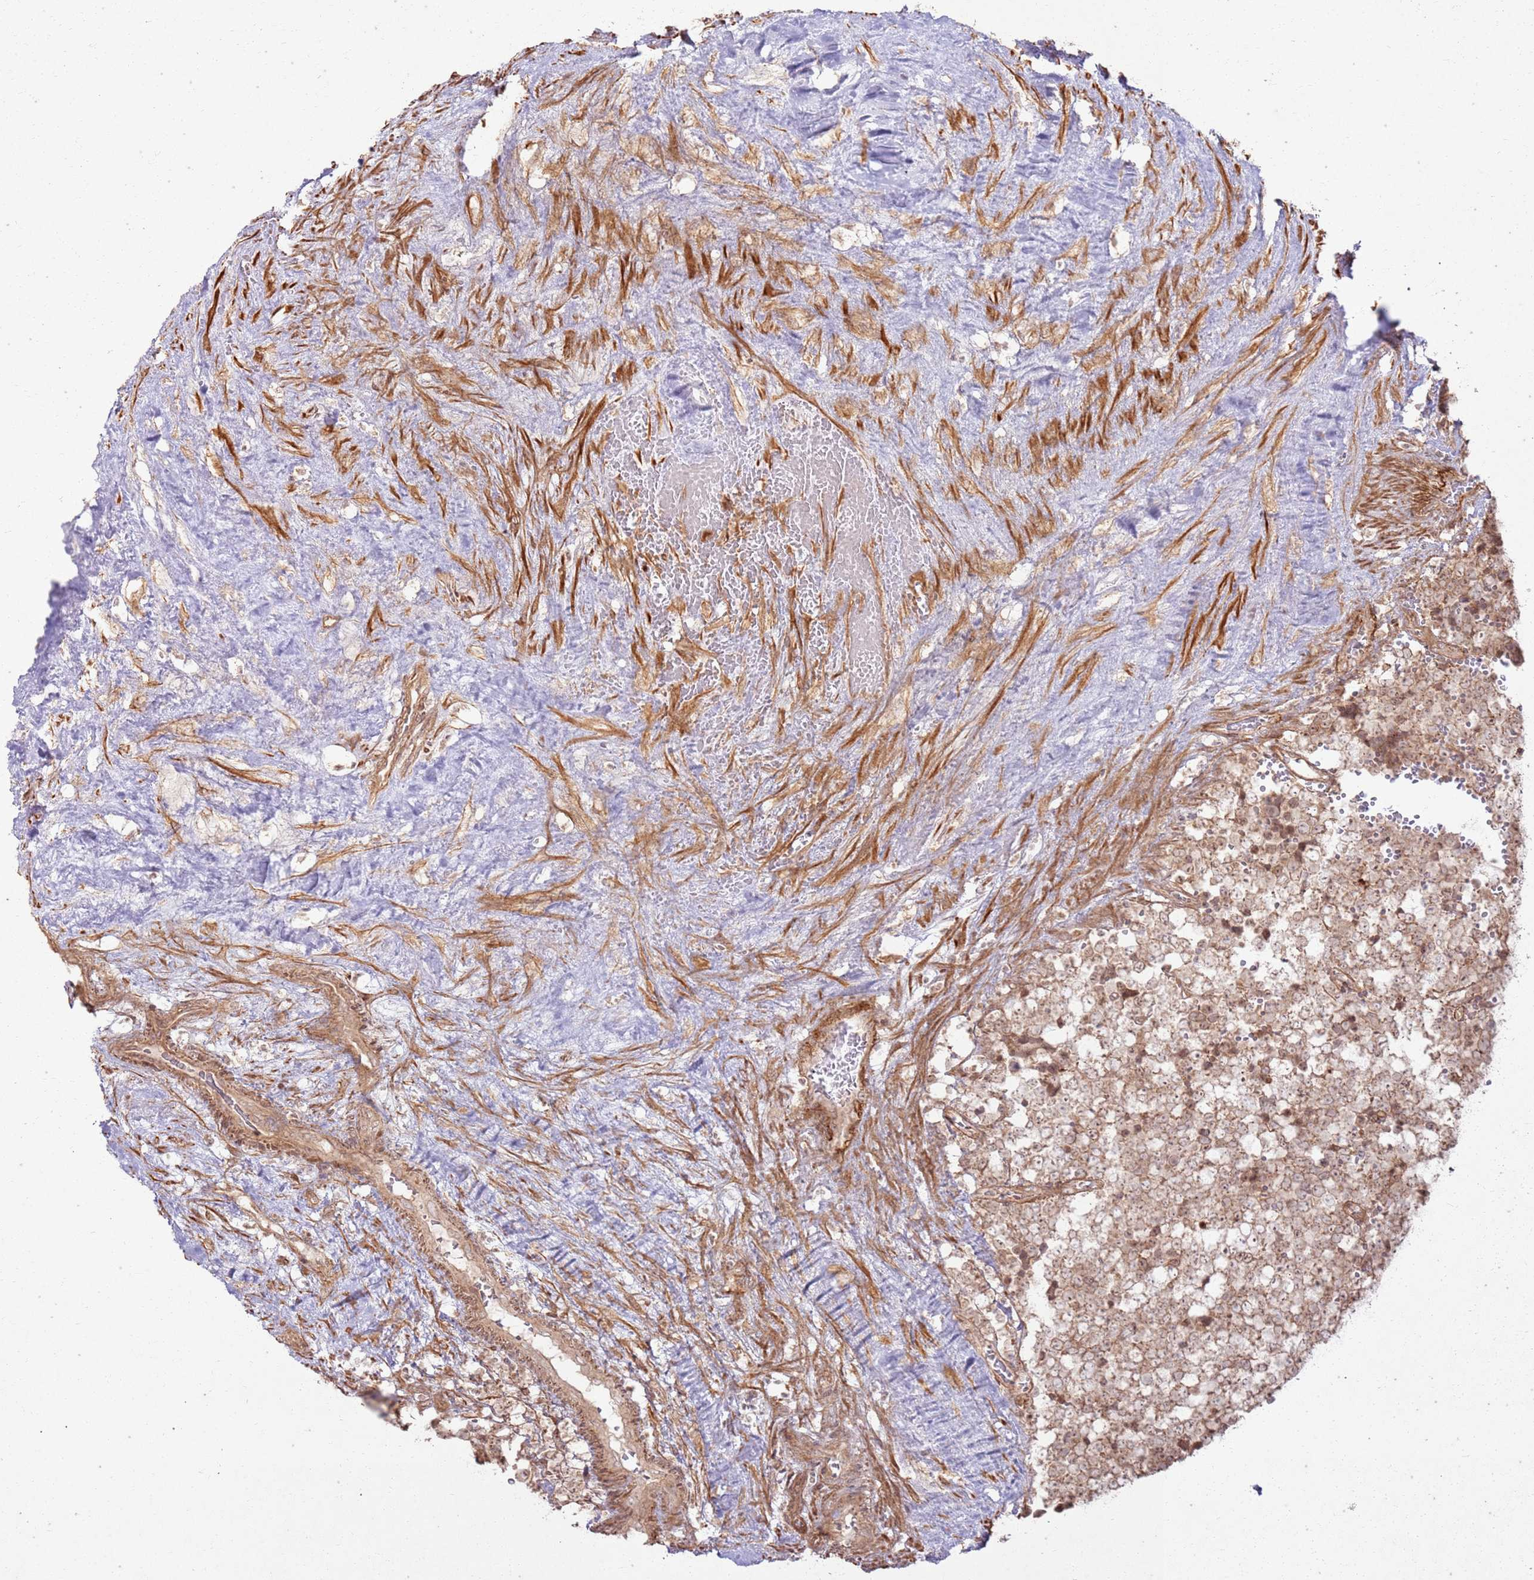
{"staining": {"intensity": "moderate", "quantity": ">75%", "location": "cytoplasmic/membranous,nuclear"}, "tissue": "testis cancer", "cell_type": "Tumor cells", "image_type": "cancer", "snomed": [{"axis": "morphology", "description": "Seminoma, NOS"}, {"axis": "topography", "description": "Testis"}], "caption": "IHC image of neoplastic tissue: seminoma (testis) stained using IHC reveals medium levels of moderate protein expression localized specifically in the cytoplasmic/membranous and nuclear of tumor cells, appearing as a cytoplasmic/membranous and nuclear brown color.", "gene": "ZNF623", "patient": {"sex": "male", "age": 71}}